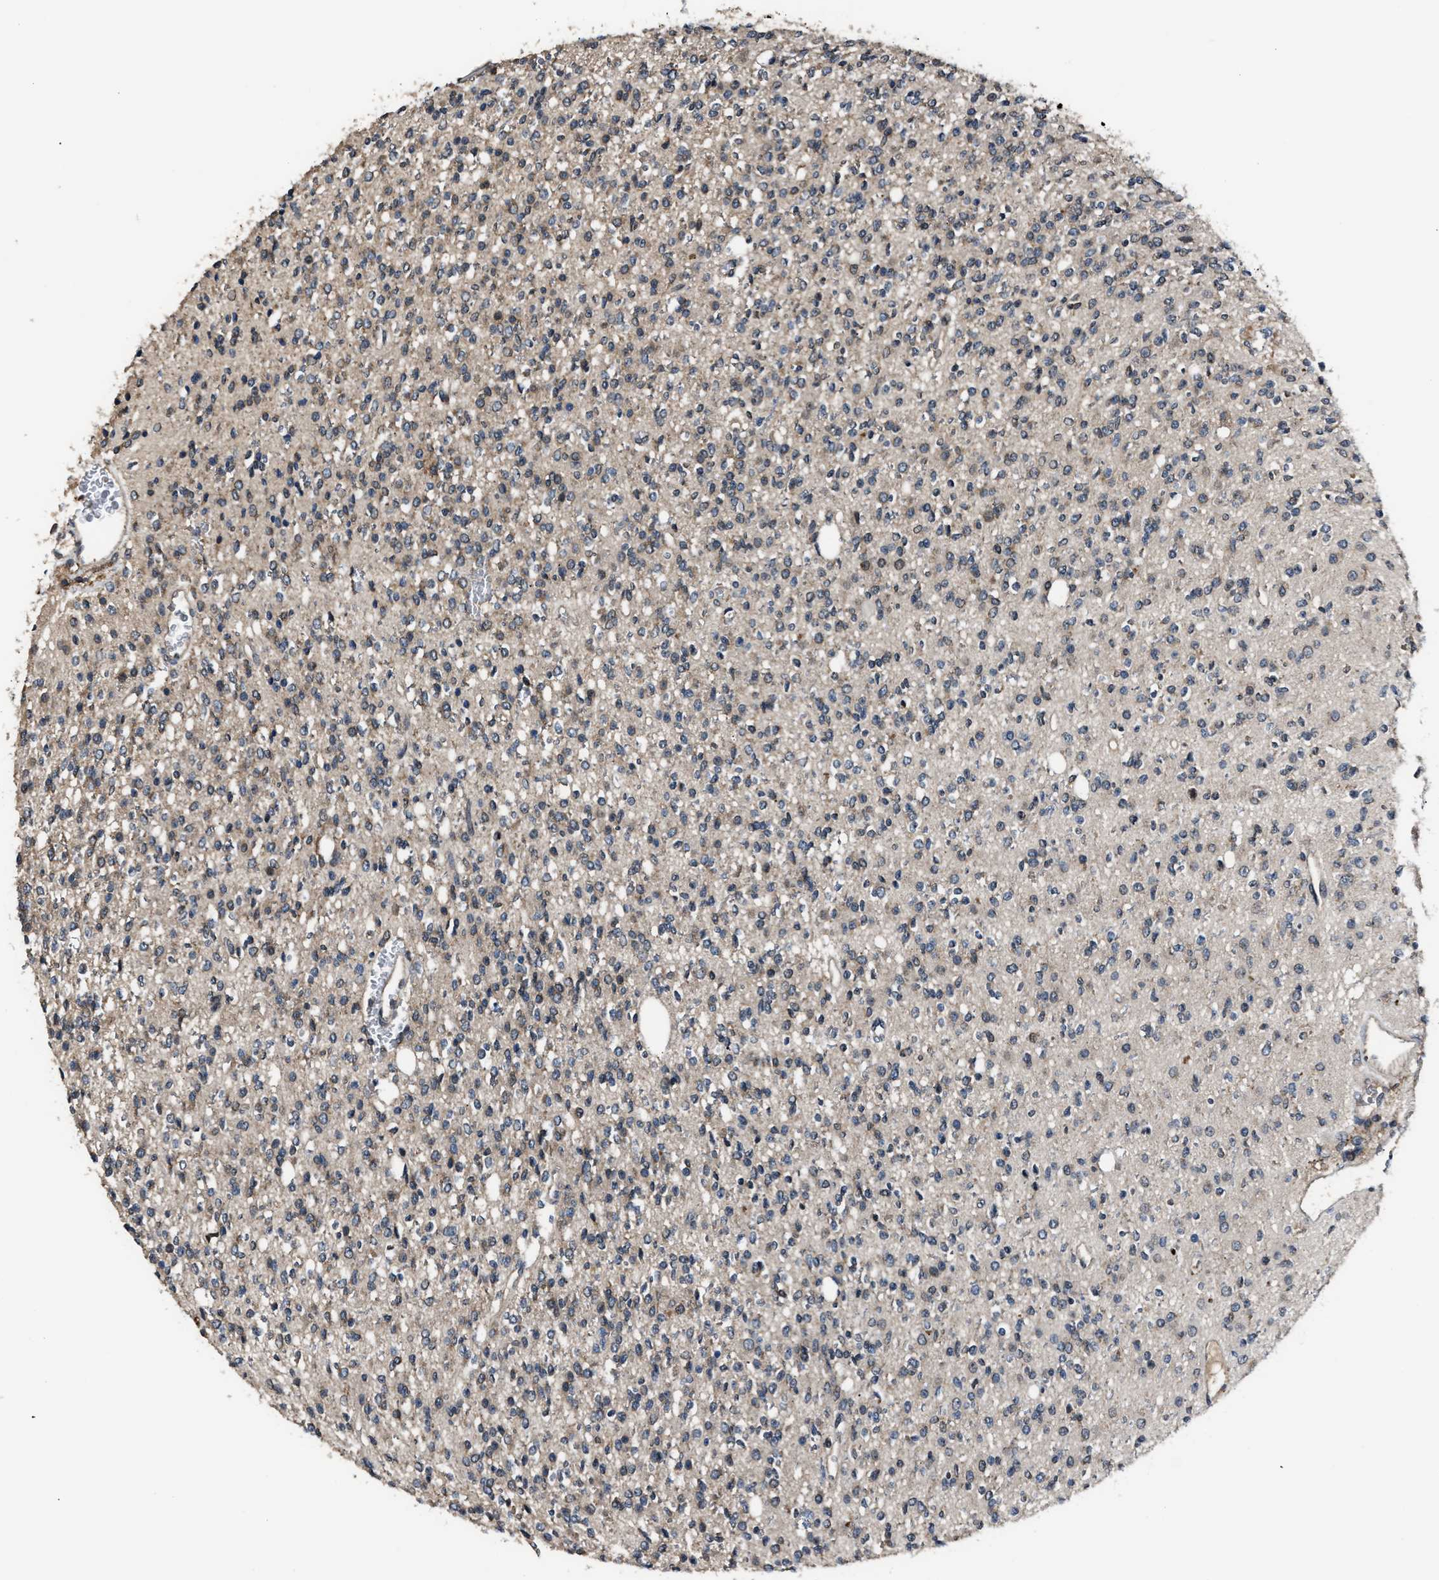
{"staining": {"intensity": "weak", "quantity": "25%-75%", "location": "cytoplasmic/membranous"}, "tissue": "glioma", "cell_type": "Tumor cells", "image_type": "cancer", "snomed": [{"axis": "morphology", "description": "Glioma, malignant, High grade"}, {"axis": "topography", "description": "Brain"}], "caption": "Immunohistochemistry histopathology image of neoplastic tissue: human malignant glioma (high-grade) stained using IHC reveals low levels of weak protein expression localized specifically in the cytoplasmic/membranous of tumor cells, appearing as a cytoplasmic/membranous brown color.", "gene": "TNRC18", "patient": {"sex": "male", "age": 34}}